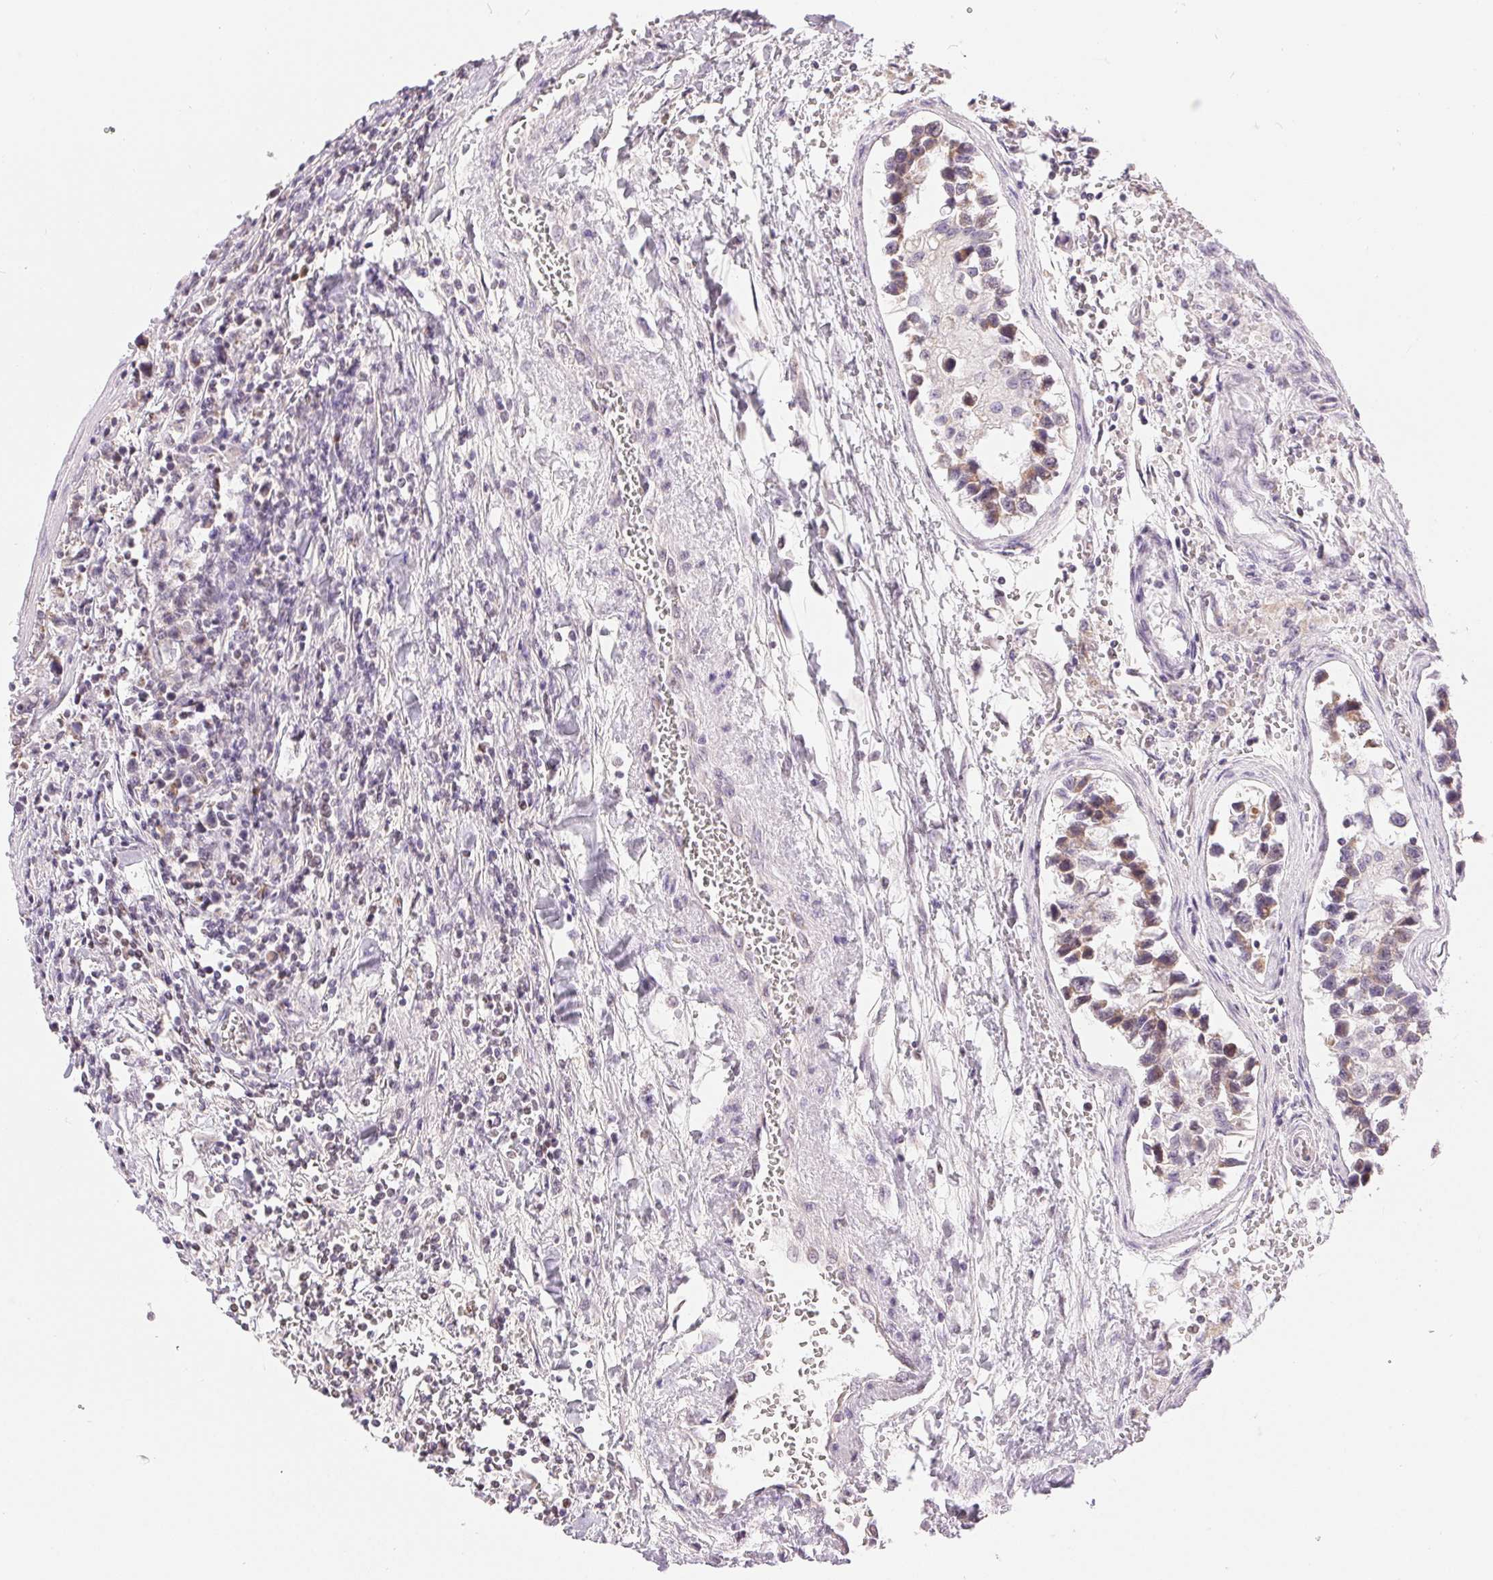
{"staining": {"intensity": "negative", "quantity": "none", "location": "none"}, "tissue": "testis cancer", "cell_type": "Tumor cells", "image_type": "cancer", "snomed": [{"axis": "morphology", "description": "Seminoma, NOS"}, {"axis": "topography", "description": "Testis"}], "caption": "Immunohistochemical staining of human testis cancer (seminoma) reveals no significant positivity in tumor cells.", "gene": "POU2F2", "patient": {"sex": "male", "age": 26}}